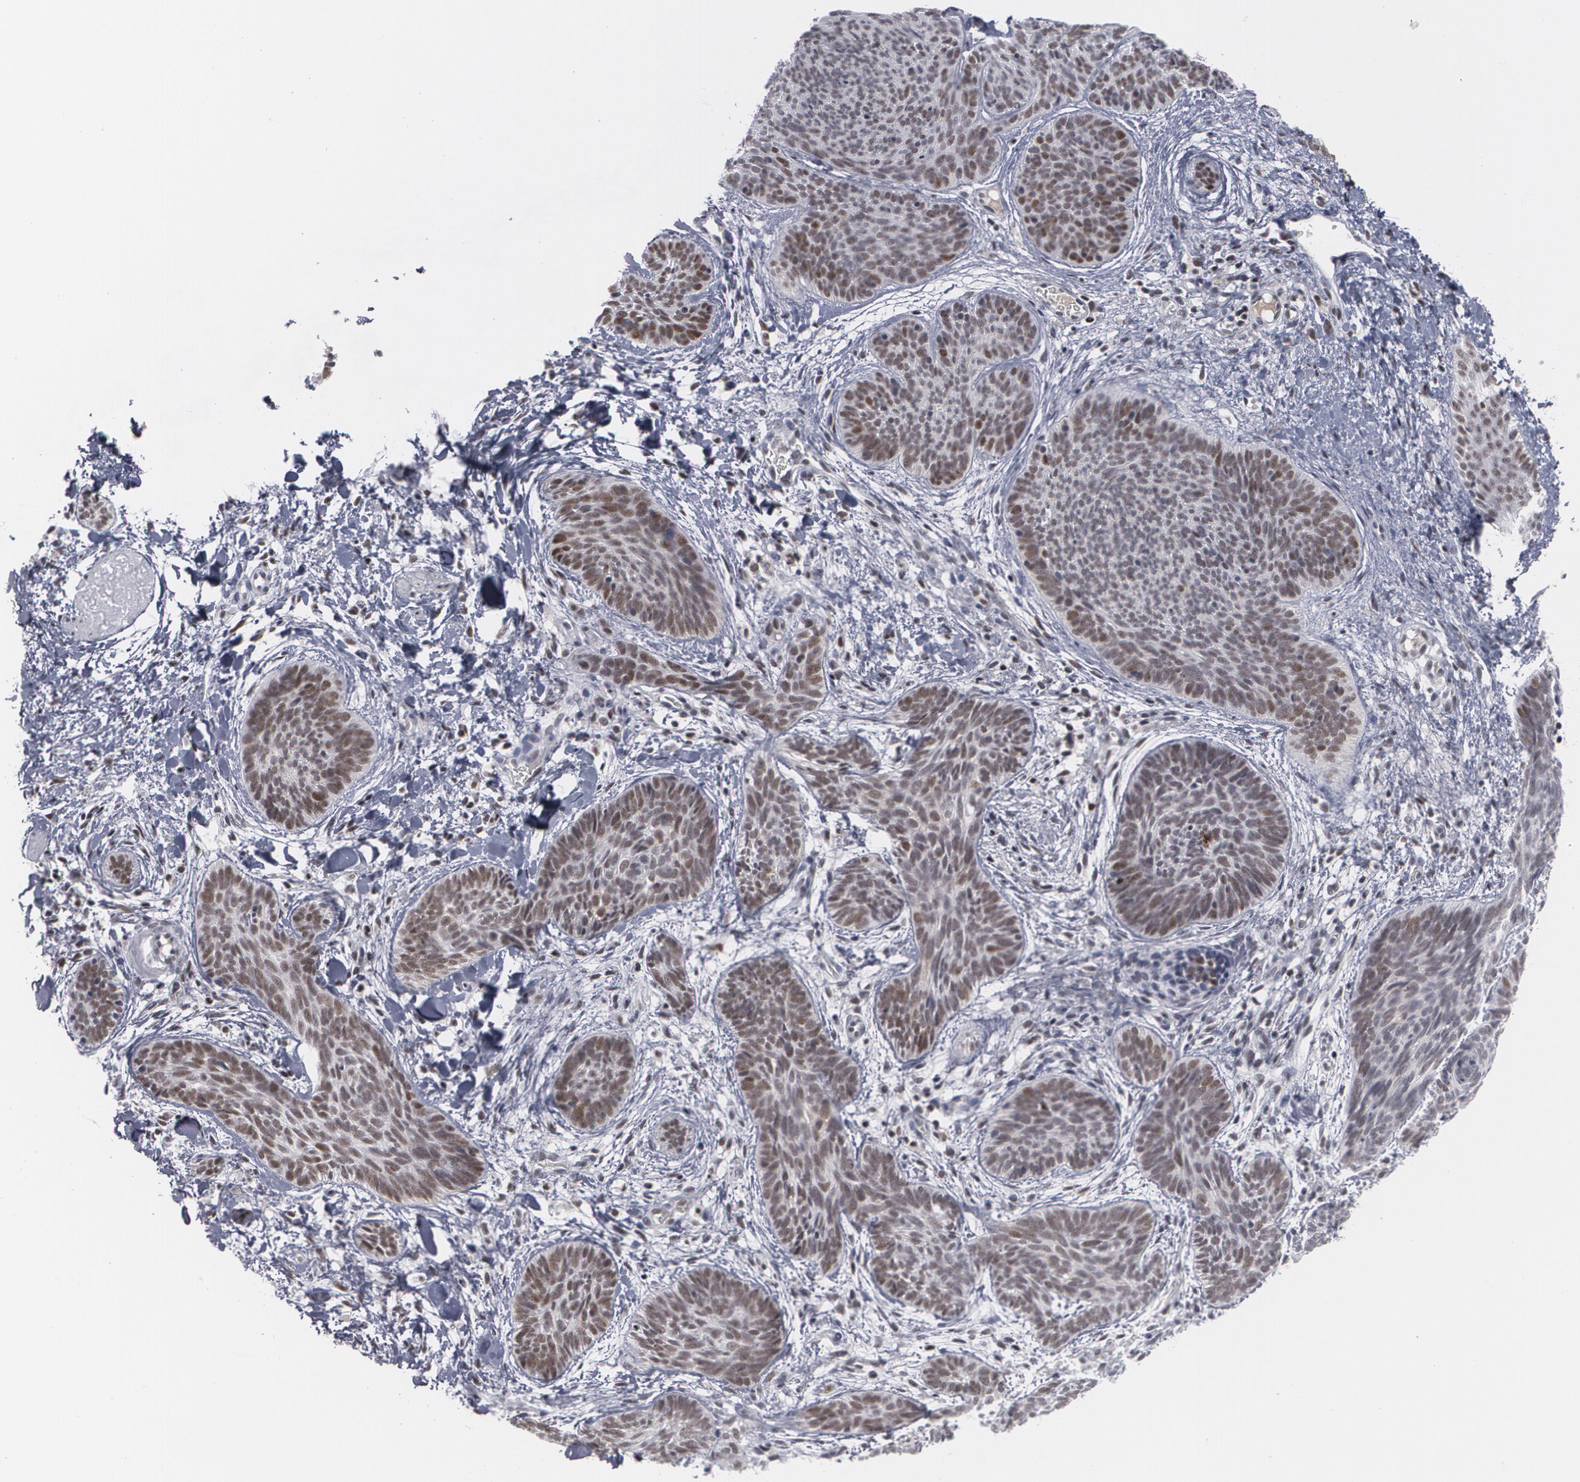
{"staining": {"intensity": "moderate", "quantity": "25%-75%", "location": "nuclear"}, "tissue": "skin cancer", "cell_type": "Tumor cells", "image_type": "cancer", "snomed": [{"axis": "morphology", "description": "Basal cell carcinoma"}, {"axis": "topography", "description": "Skin"}], "caption": "Immunohistochemistry (IHC) histopathology image of human skin basal cell carcinoma stained for a protein (brown), which reveals medium levels of moderate nuclear positivity in about 25%-75% of tumor cells.", "gene": "MCL1", "patient": {"sex": "female", "age": 81}}